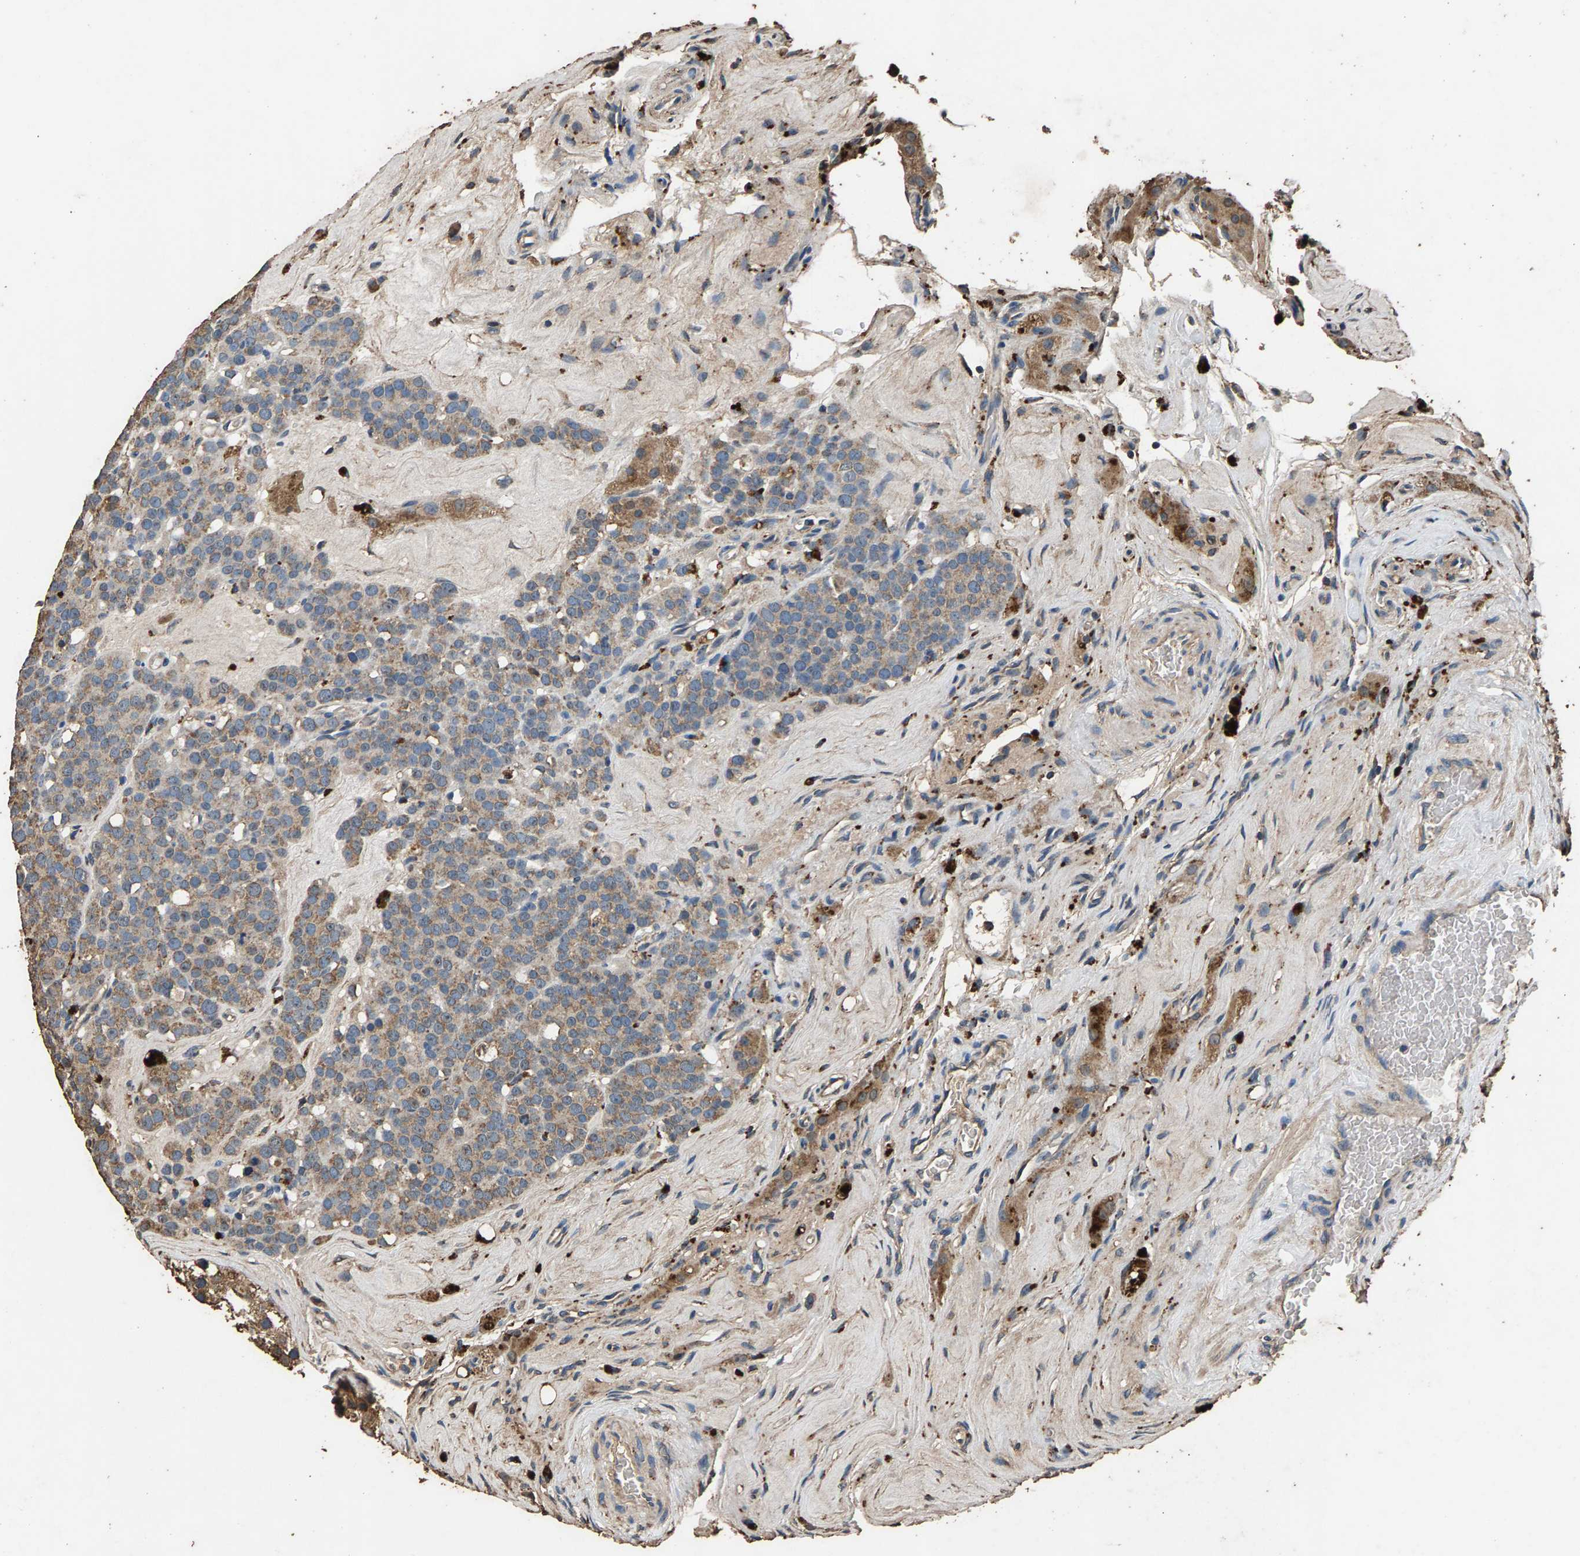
{"staining": {"intensity": "weak", "quantity": ">75%", "location": "cytoplasmic/membranous"}, "tissue": "testis cancer", "cell_type": "Tumor cells", "image_type": "cancer", "snomed": [{"axis": "morphology", "description": "Seminoma, NOS"}, {"axis": "topography", "description": "Testis"}], "caption": "The immunohistochemical stain labels weak cytoplasmic/membranous positivity in tumor cells of testis seminoma tissue.", "gene": "MRPL27", "patient": {"sex": "male", "age": 71}}